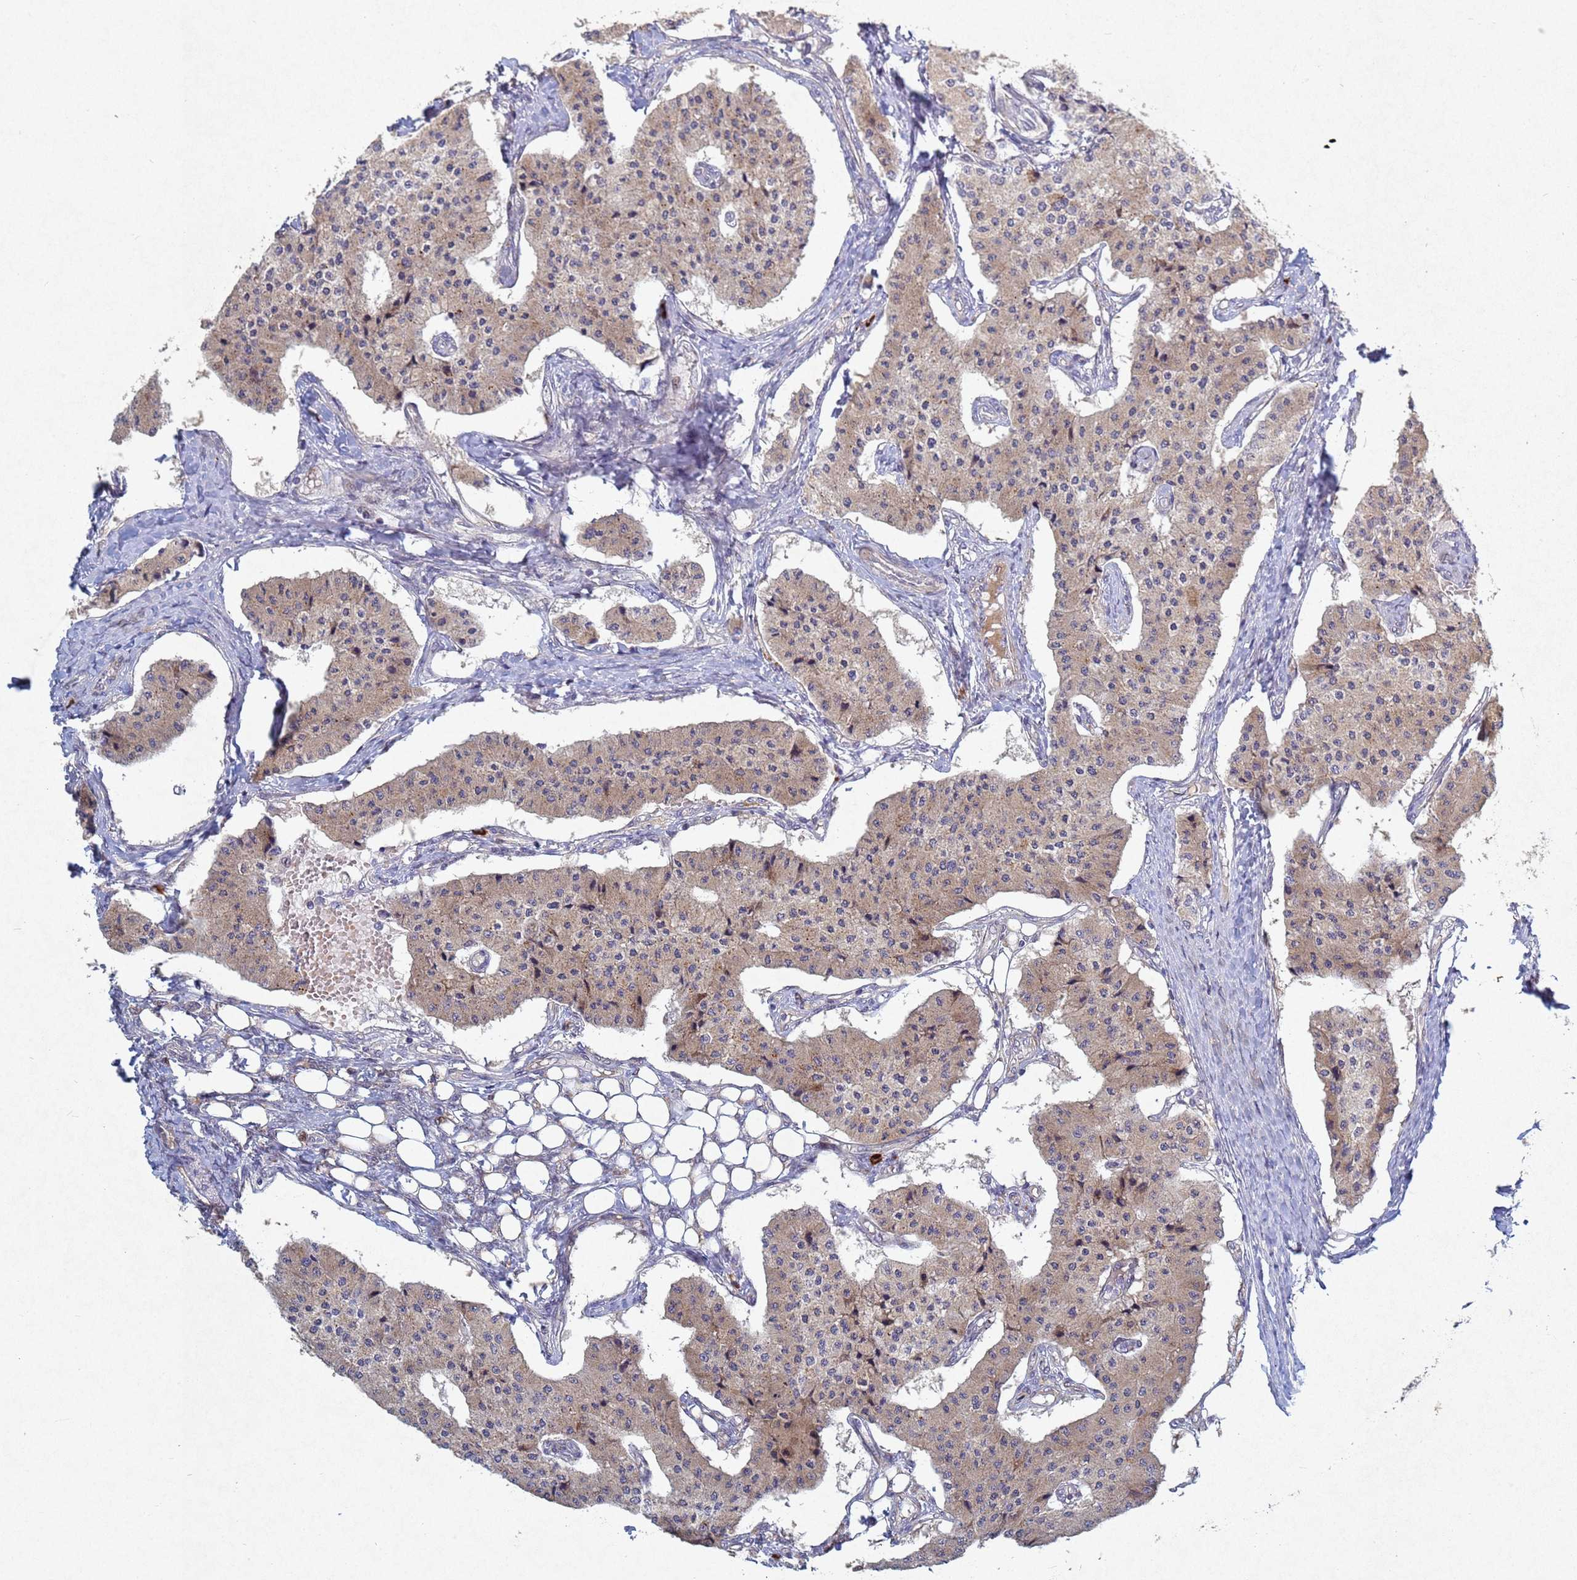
{"staining": {"intensity": "moderate", "quantity": ">75%", "location": "cytoplasmic/membranous"}, "tissue": "carcinoid", "cell_type": "Tumor cells", "image_type": "cancer", "snomed": [{"axis": "morphology", "description": "Carcinoid, malignant, NOS"}, {"axis": "topography", "description": "Colon"}], "caption": "About >75% of tumor cells in human carcinoid reveal moderate cytoplasmic/membranous protein expression as visualized by brown immunohistochemical staining.", "gene": "TNPO2", "patient": {"sex": "female", "age": 52}}